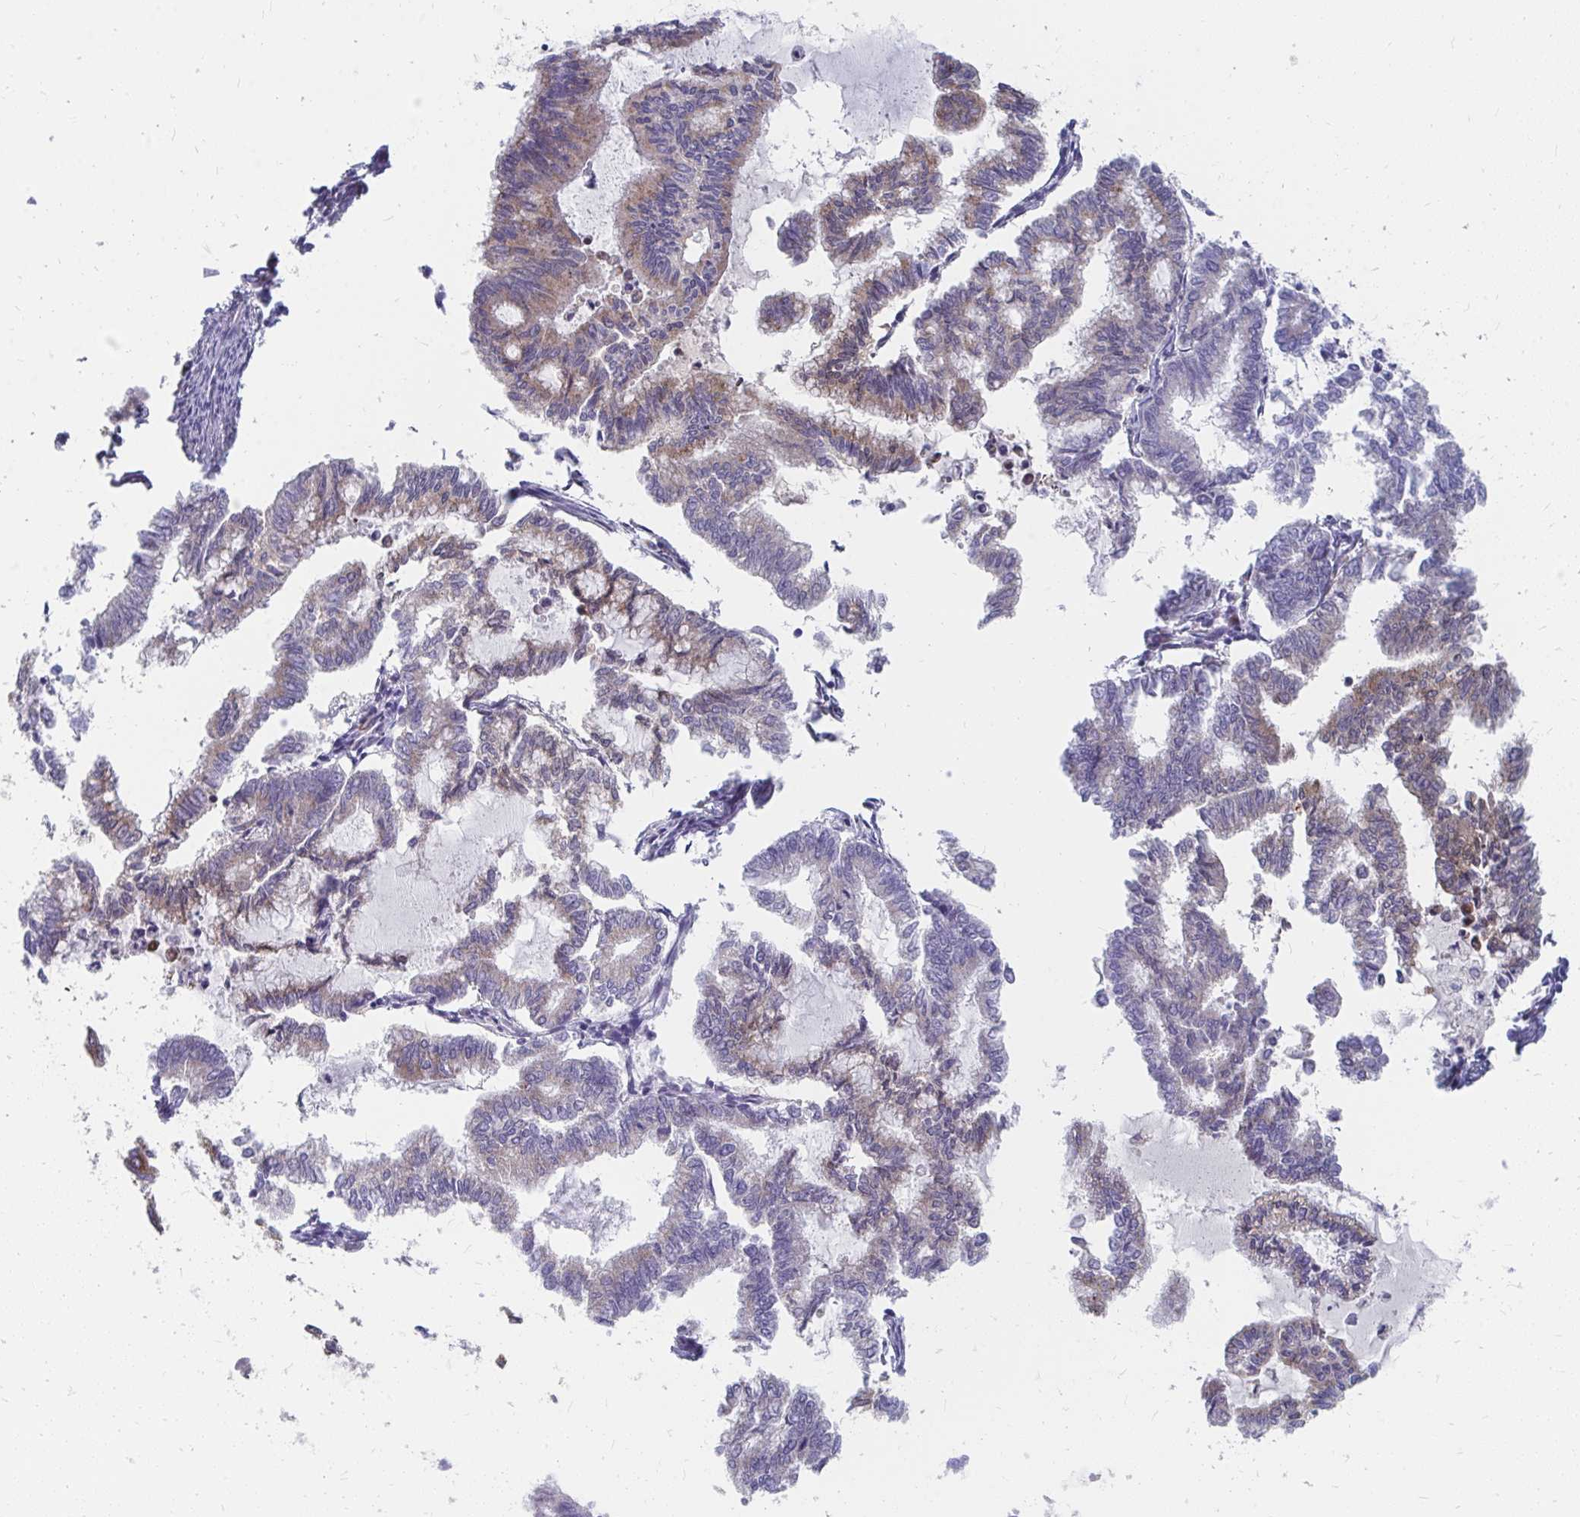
{"staining": {"intensity": "weak", "quantity": "25%-75%", "location": "cytoplasmic/membranous"}, "tissue": "endometrial cancer", "cell_type": "Tumor cells", "image_type": "cancer", "snomed": [{"axis": "morphology", "description": "Adenocarcinoma, NOS"}, {"axis": "topography", "description": "Endometrium"}], "caption": "Immunohistochemistry staining of endometrial cancer, which demonstrates low levels of weak cytoplasmic/membranous expression in about 25%-75% of tumor cells indicating weak cytoplasmic/membranous protein positivity. The staining was performed using DAB (3,3'-diaminobenzidine) (brown) for protein detection and nuclei were counterstained in hematoxylin (blue).", "gene": "PABIR3", "patient": {"sex": "female", "age": 79}}